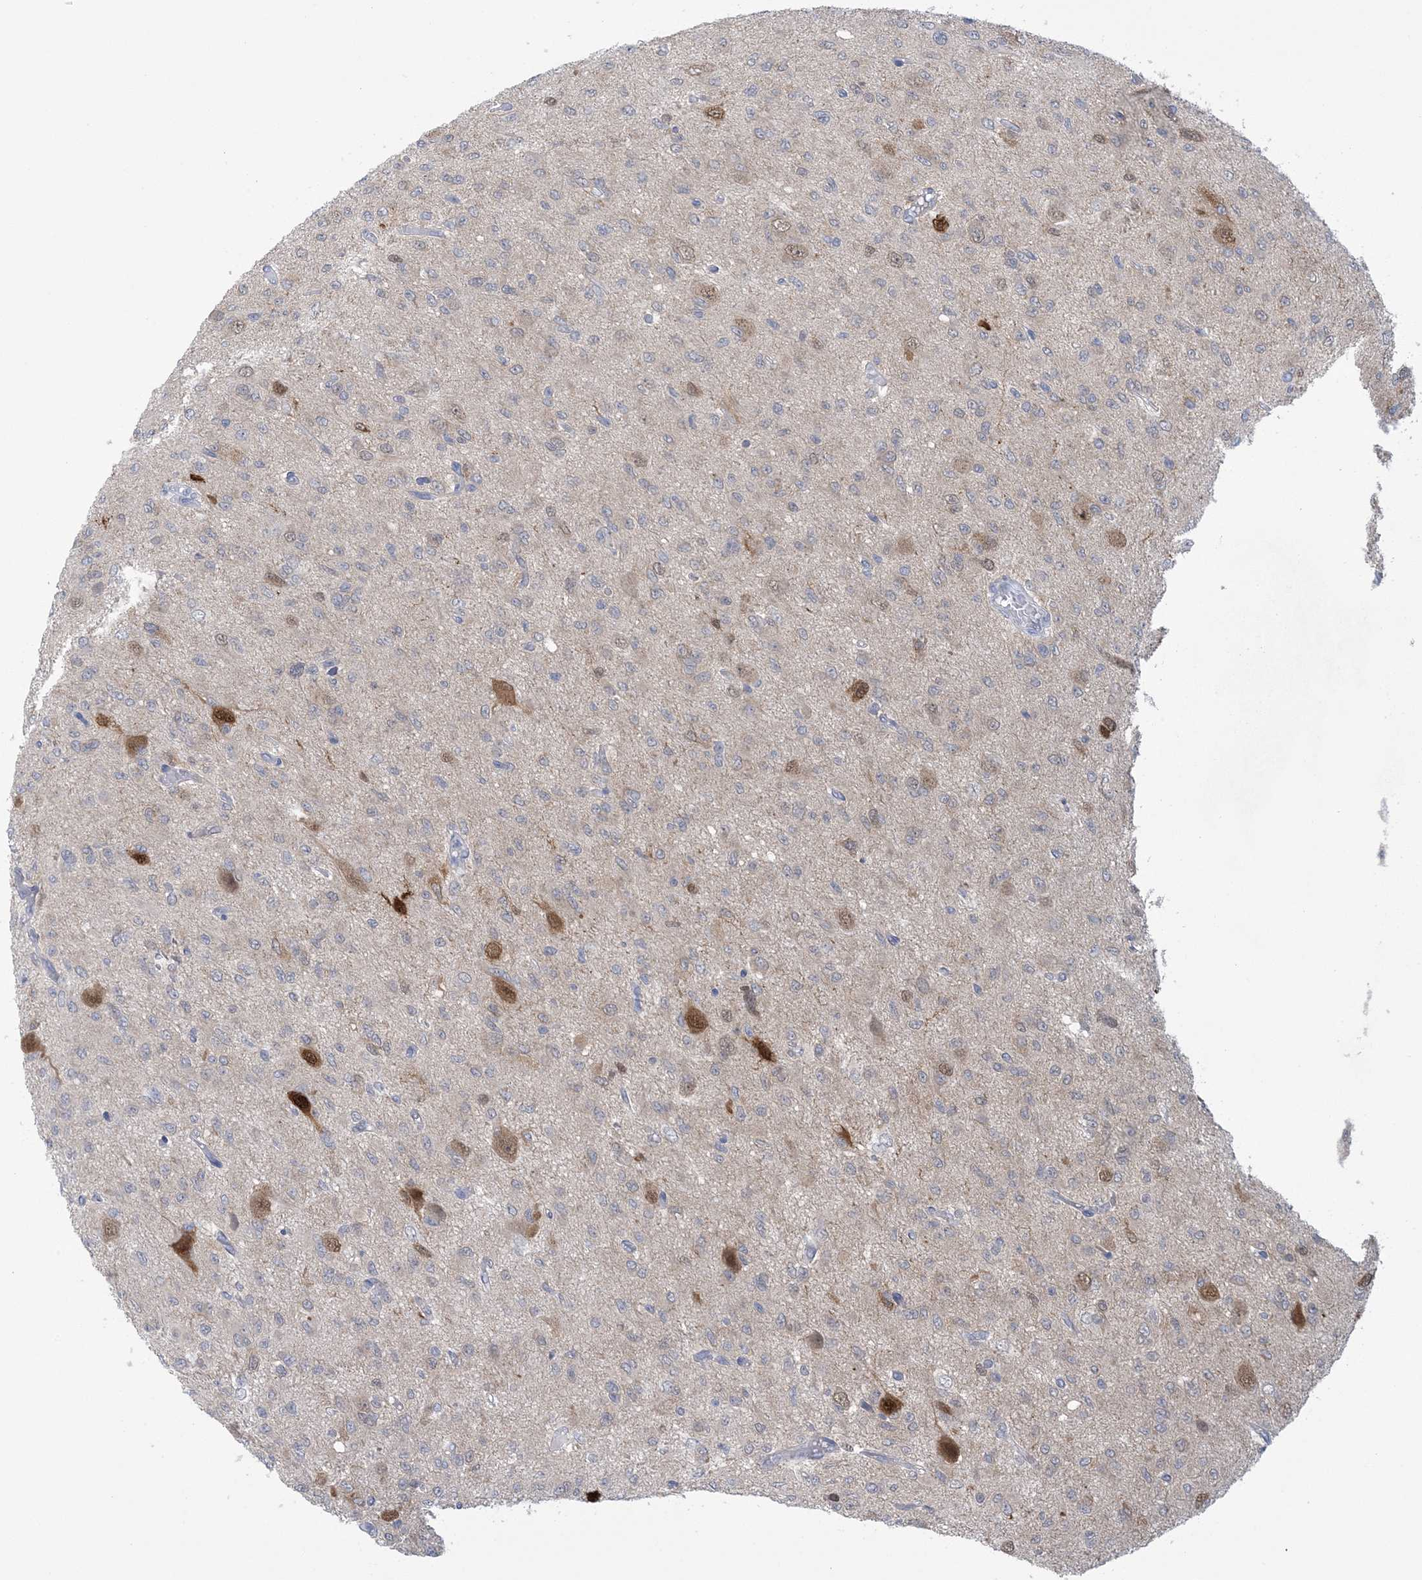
{"staining": {"intensity": "negative", "quantity": "none", "location": "none"}, "tissue": "glioma", "cell_type": "Tumor cells", "image_type": "cancer", "snomed": [{"axis": "morphology", "description": "Glioma, malignant, High grade"}, {"axis": "topography", "description": "Brain"}], "caption": "Tumor cells are negative for protein expression in human malignant glioma (high-grade). The staining is performed using DAB brown chromogen with nuclei counter-stained in using hematoxylin.", "gene": "HMGCS1", "patient": {"sex": "female", "age": 59}}